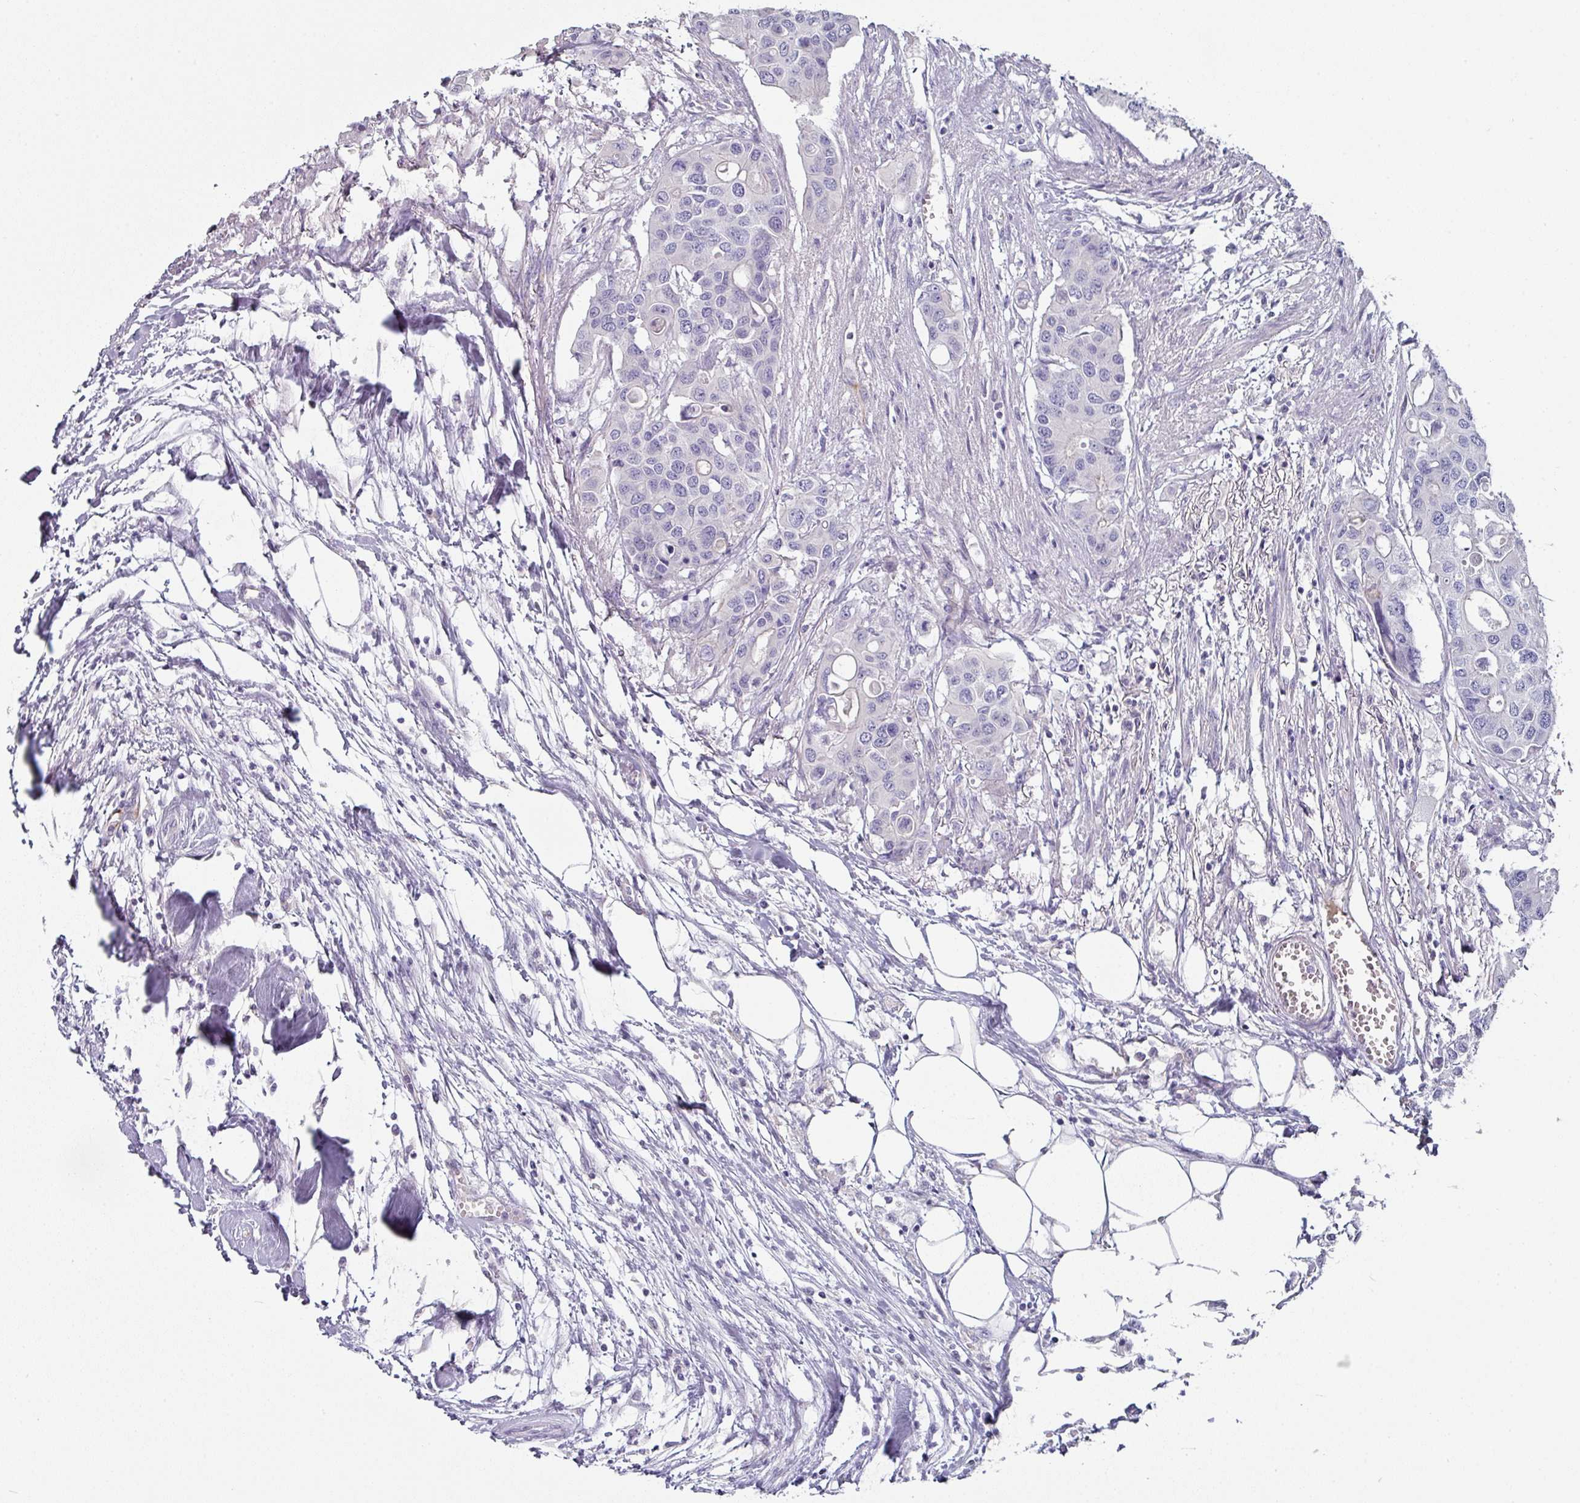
{"staining": {"intensity": "negative", "quantity": "none", "location": "none"}, "tissue": "colorectal cancer", "cell_type": "Tumor cells", "image_type": "cancer", "snomed": [{"axis": "morphology", "description": "Adenocarcinoma, NOS"}, {"axis": "topography", "description": "Colon"}], "caption": "An immunohistochemistry (IHC) histopathology image of adenocarcinoma (colorectal) is shown. There is no staining in tumor cells of adenocarcinoma (colorectal).", "gene": "SLC17A7", "patient": {"sex": "male", "age": 77}}